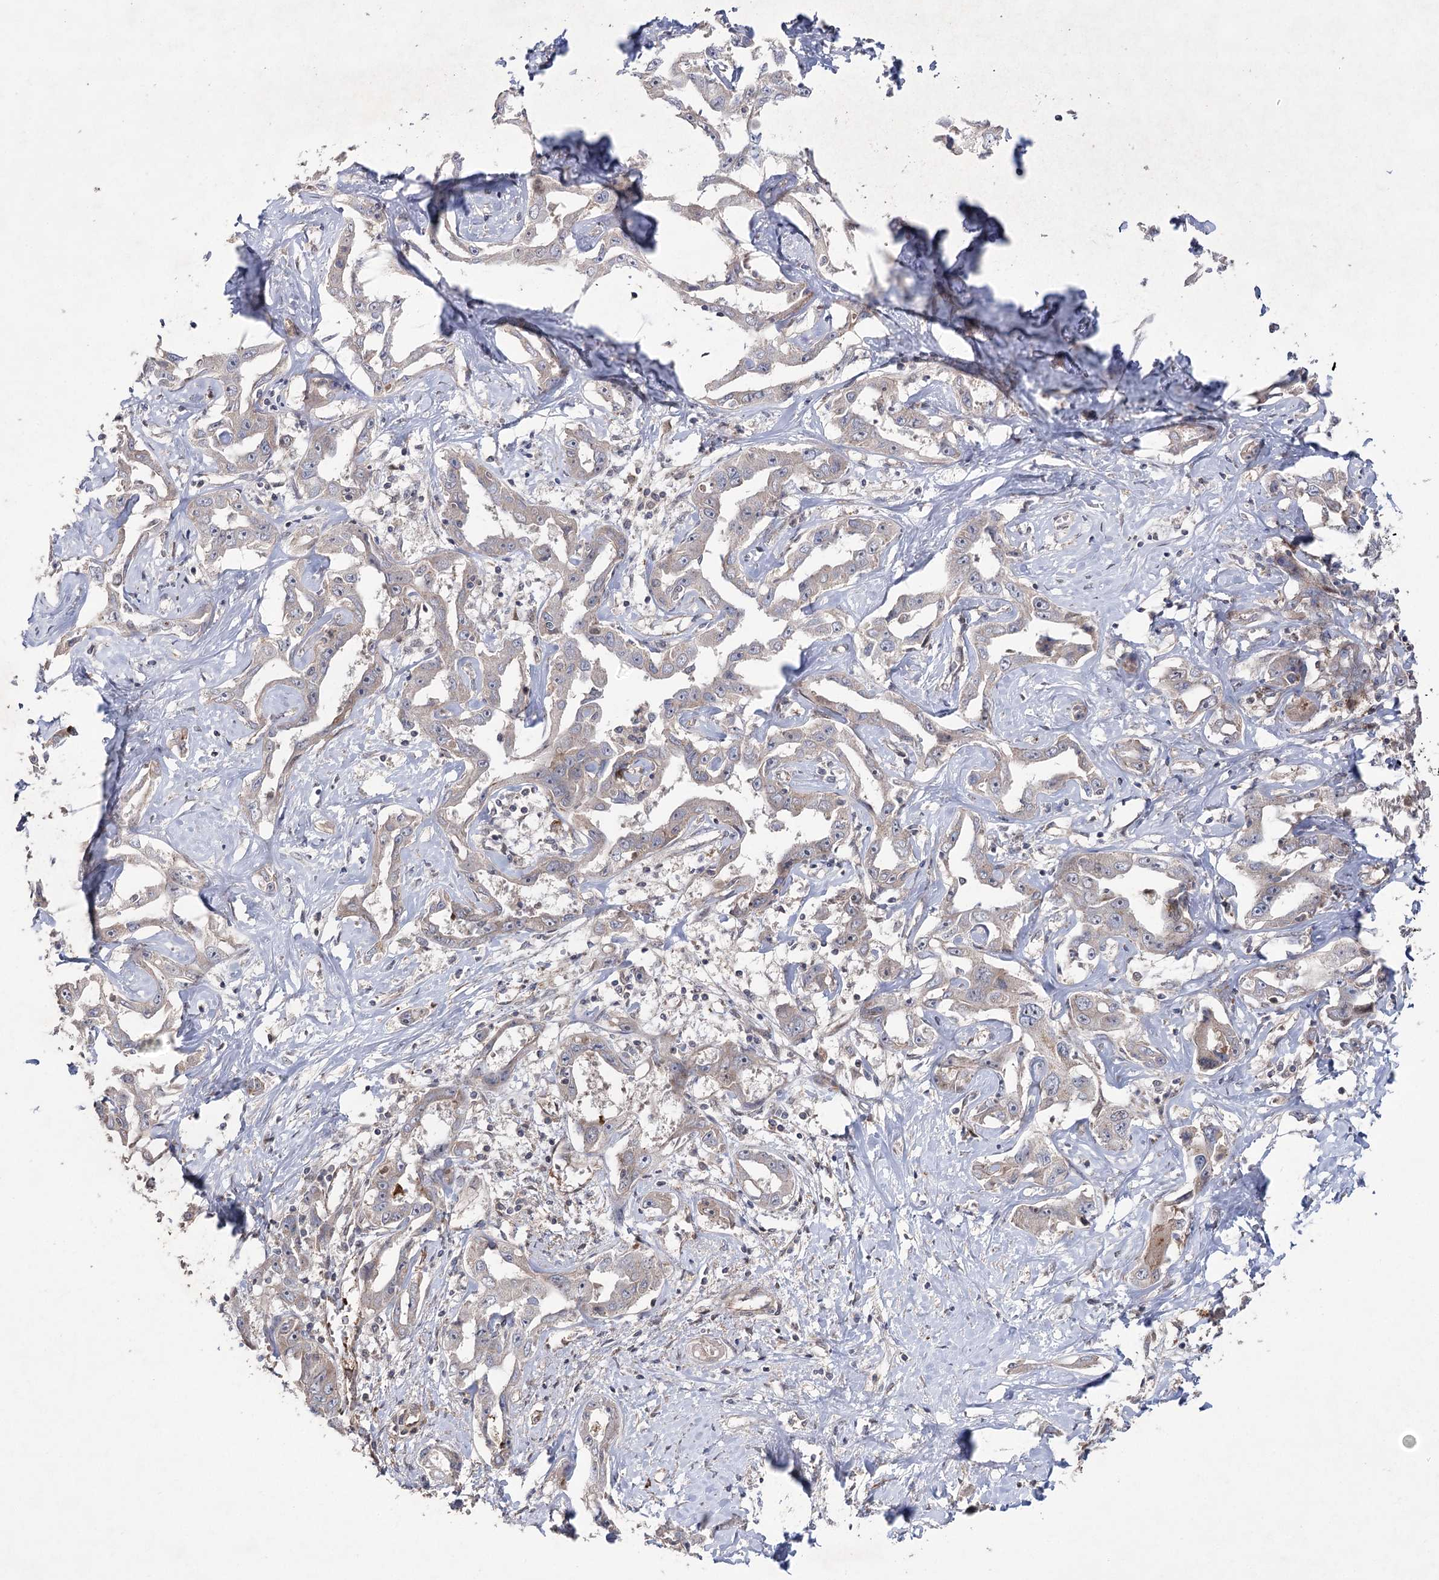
{"staining": {"intensity": "negative", "quantity": "none", "location": "none"}, "tissue": "liver cancer", "cell_type": "Tumor cells", "image_type": "cancer", "snomed": [{"axis": "morphology", "description": "Cholangiocarcinoma"}, {"axis": "topography", "description": "Liver"}], "caption": "An IHC histopathology image of liver cancer is shown. There is no staining in tumor cells of liver cancer.", "gene": "OTUD1", "patient": {"sex": "male", "age": 59}}